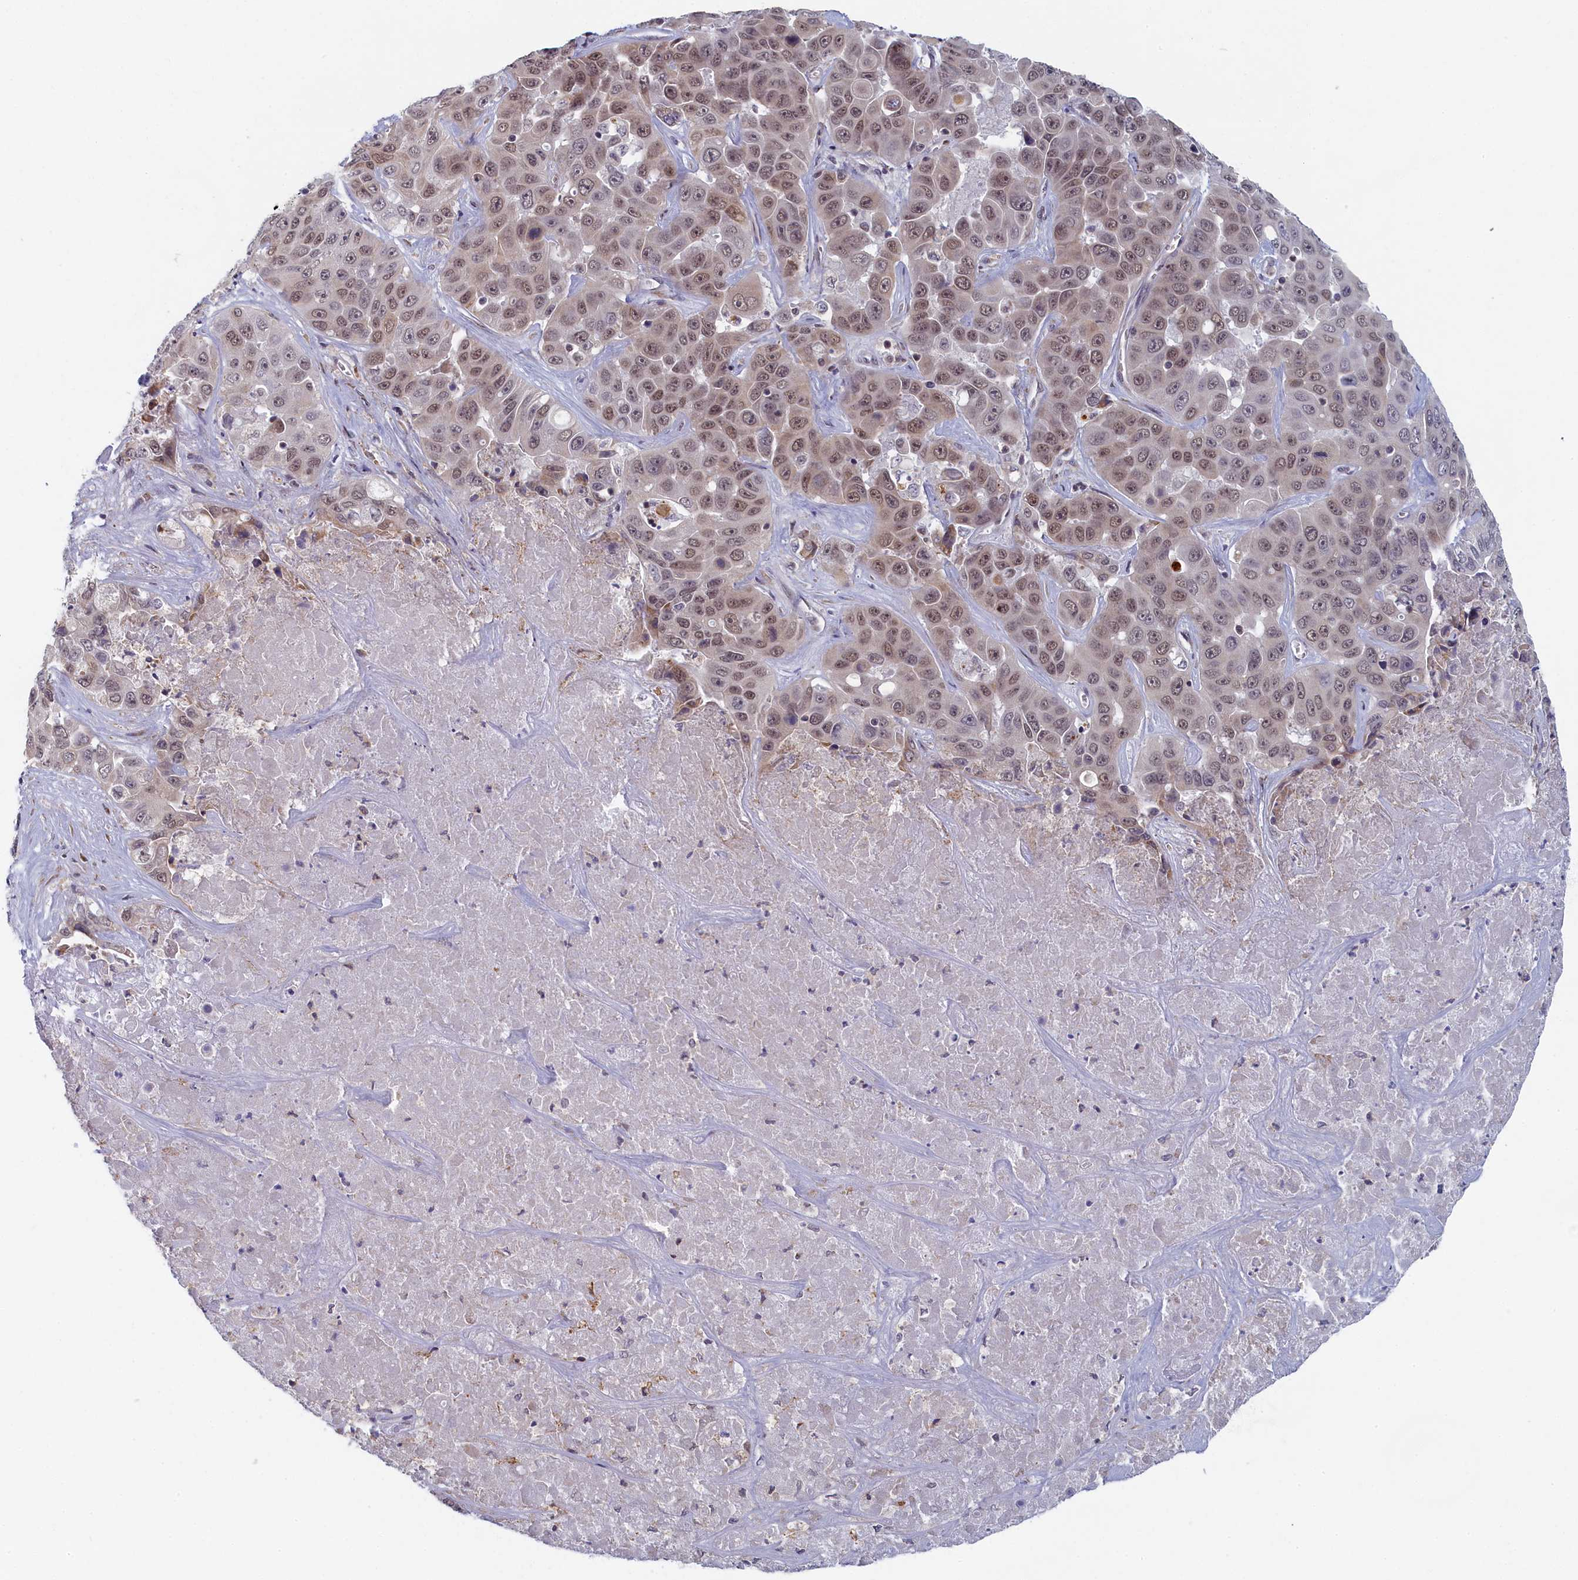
{"staining": {"intensity": "weak", "quantity": ">75%", "location": "nuclear"}, "tissue": "liver cancer", "cell_type": "Tumor cells", "image_type": "cancer", "snomed": [{"axis": "morphology", "description": "Cholangiocarcinoma"}, {"axis": "topography", "description": "Liver"}], "caption": "IHC histopathology image of liver cancer (cholangiocarcinoma) stained for a protein (brown), which exhibits low levels of weak nuclear positivity in about >75% of tumor cells.", "gene": "DNAJC17", "patient": {"sex": "female", "age": 52}}